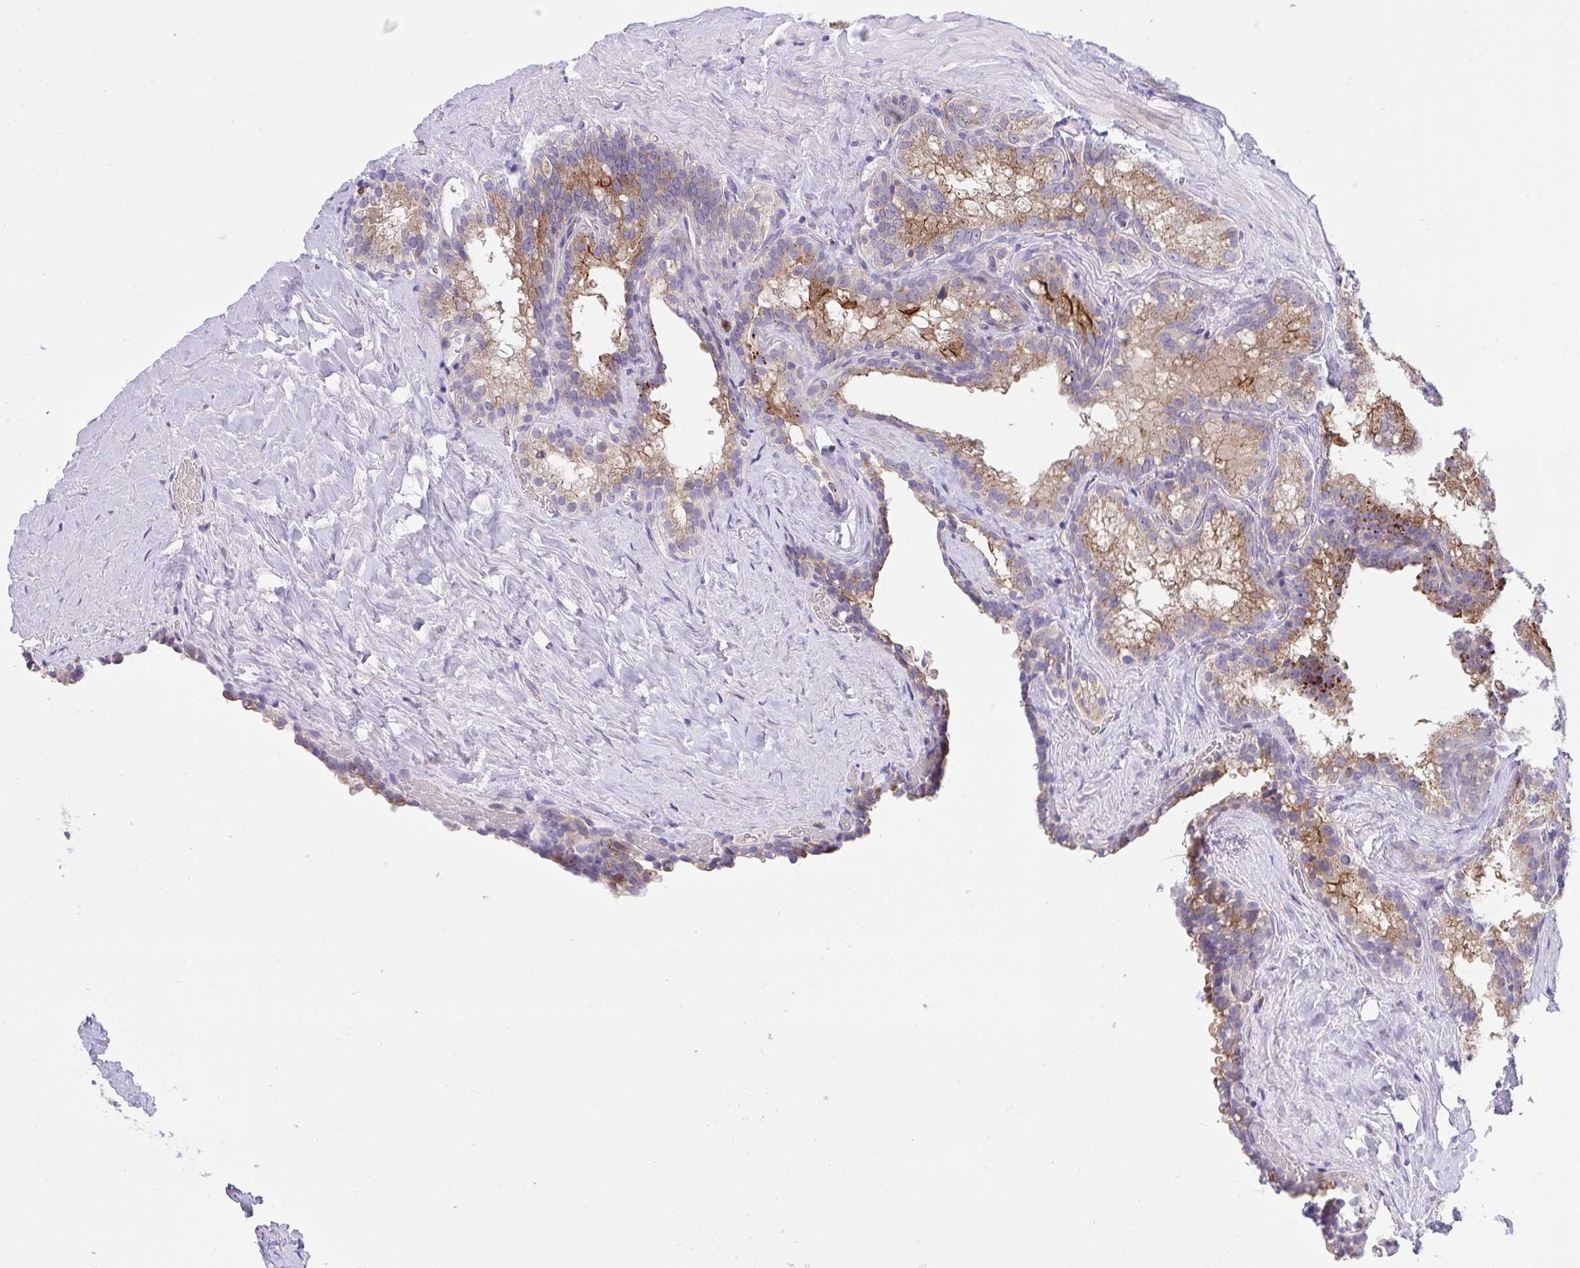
{"staining": {"intensity": "moderate", "quantity": "25%-75%", "location": "cytoplasmic/membranous"}, "tissue": "seminal vesicle", "cell_type": "Glandular cells", "image_type": "normal", "snomed": [{"axis": "morphology", "description": "Normal tissue, NOS"}, {"axis": "topography", "description": "Seminal veicle"}], "caption": "Immunohistochemical staining of unremarkable seminal vesicle reveals 25%-75% levels of moderate cytoplasmic/membranous protein expression in about 25%-75% of glandular cells.", "gene": "ZNF554", "patient": {"sex": "male", "age": 47}}